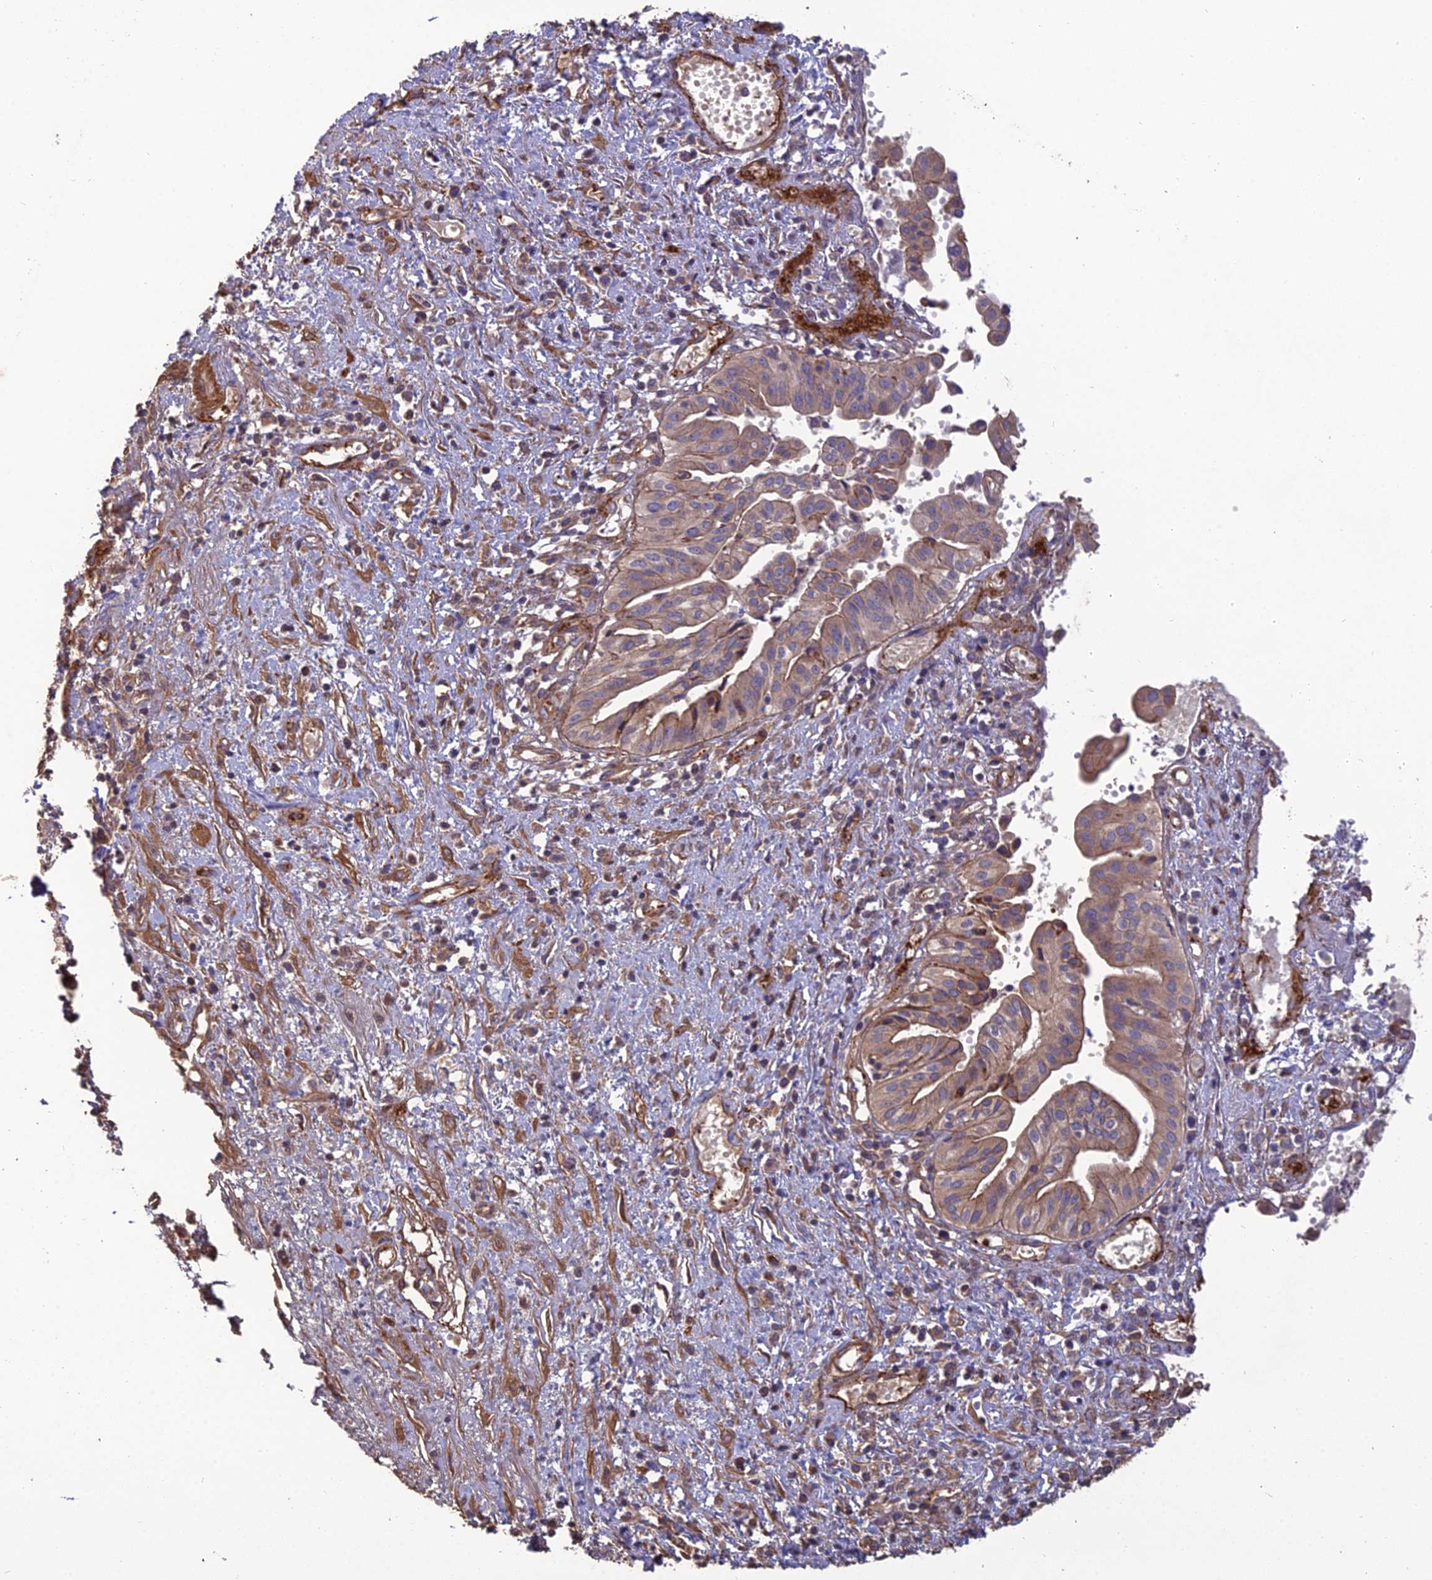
{"staining": {"intensity": "moderate", "quantity": ">75%", "location": "cytoplasmic/membranous"}, "tissue": "pancreatic cancer", "cell_type": "Tumor cells", "image_type": "cancer", "snomed": [{"axis": "morphology", "description": "Adenocarcinoma, NOS"}, {"axis": "topography", "description": "Pancreas"}], "caption": "This micrograph reveals immunohistochemistry (IHC) staining of human pancreatic cancer, with medium moderate cytoplasmic/membranous expression in approximately >75% of tumor cells.", "gene": "ATP6V0A2", "patient": {"sex": "female", "age": 50}}